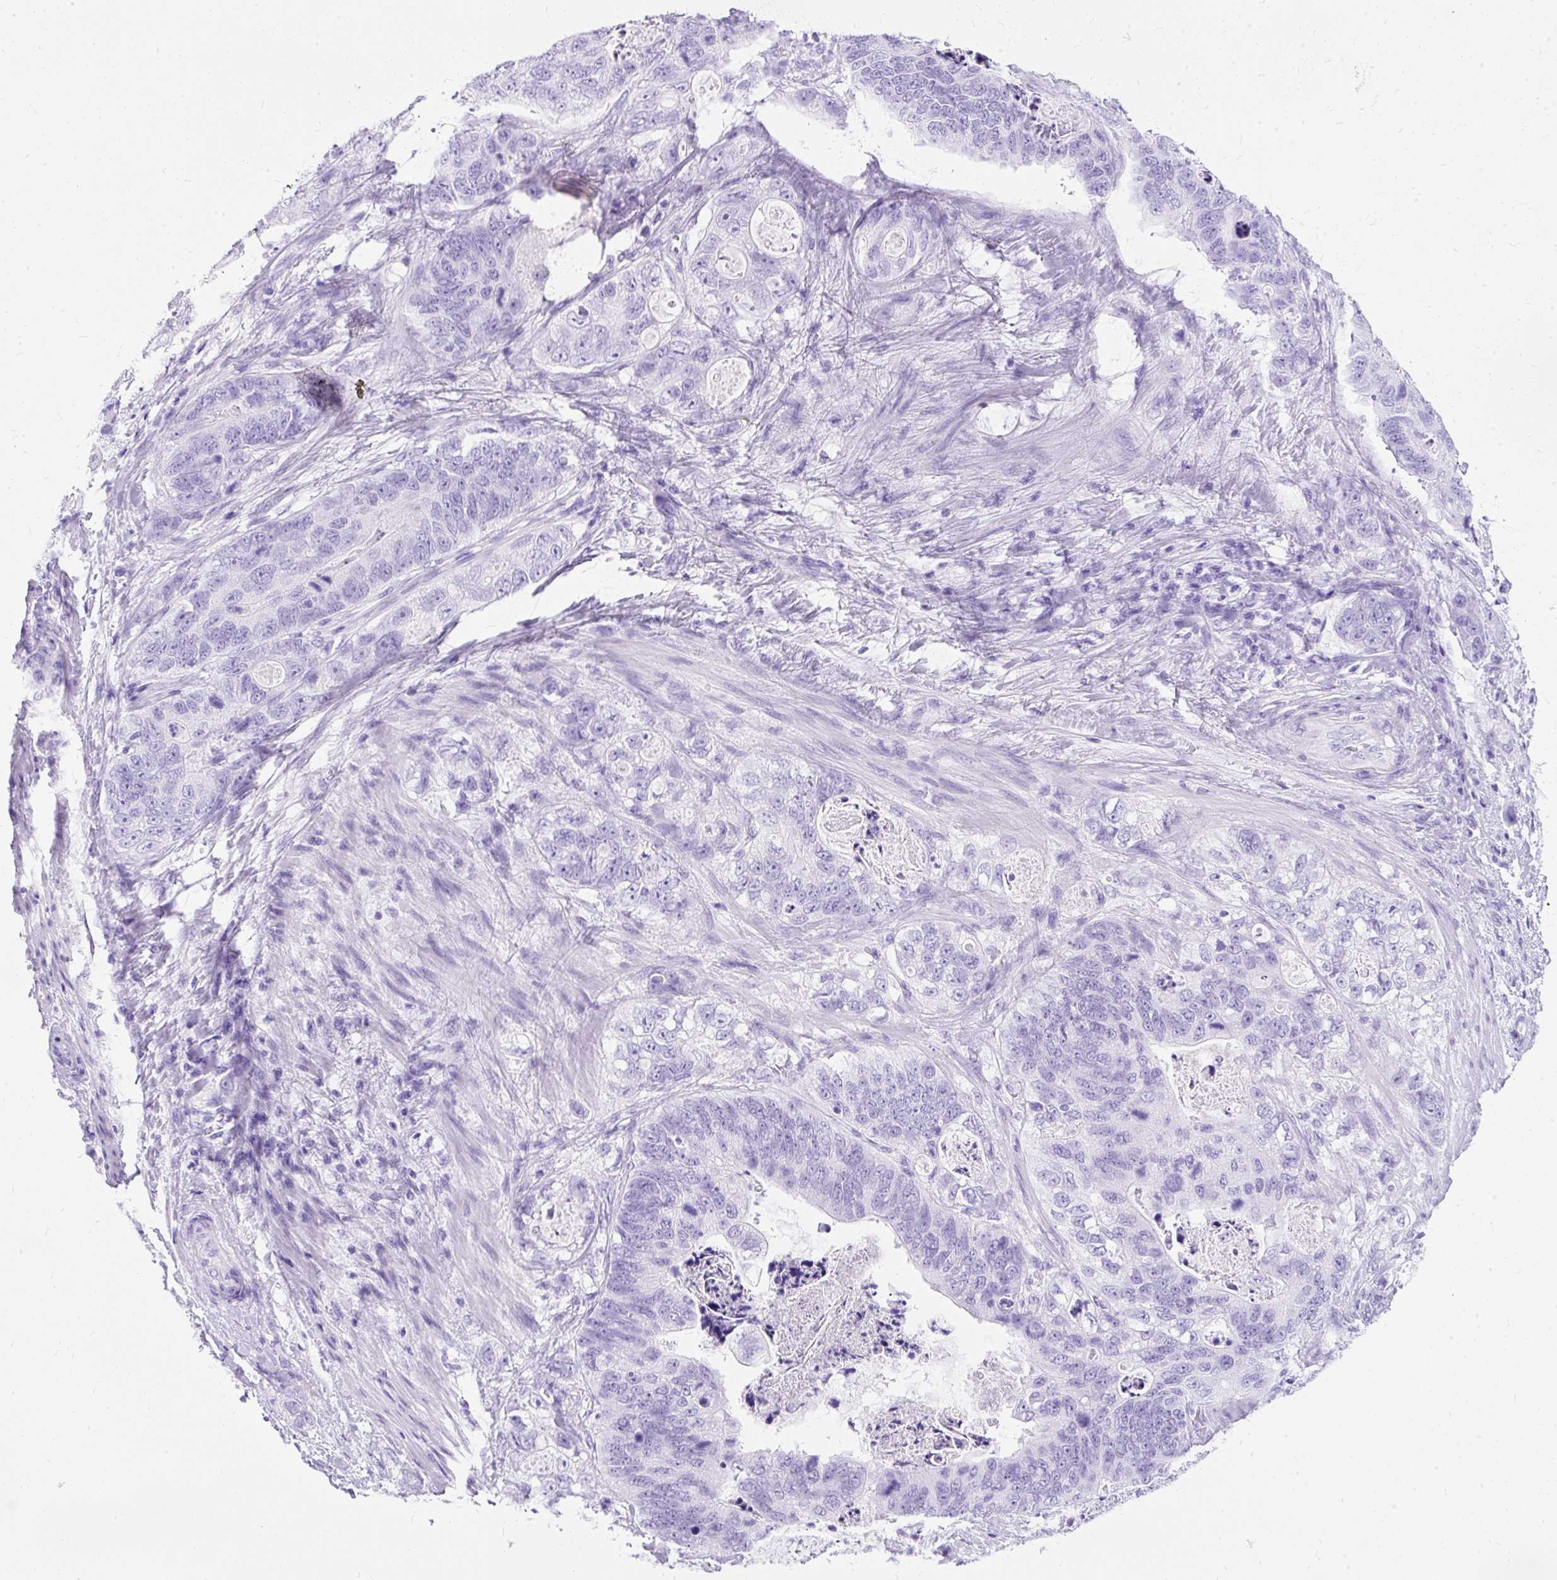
{"staining": {"intensity": "negative", "quantity": "none", "location": "none"}, "tissue": "stomach cancer", "cell_type": "Tumor cells", "image_type": "cancer", "snomed": [{"axis": "morphology", "description": "Normal tissue, NOS"}, {"axis": "morphology", "description": "Adenocarcinoma, NOS"}, {"axis": "topography", "description": "Stomach"}], "caption": "DAB (3,3'-diaminobenzidine) immunohistochemical staining of human adenocarcinoma (stomach) exhibits no significant expression in tumor cells.", "gene": "PVALB", "patient": {"sex": "female", "age": 89}}